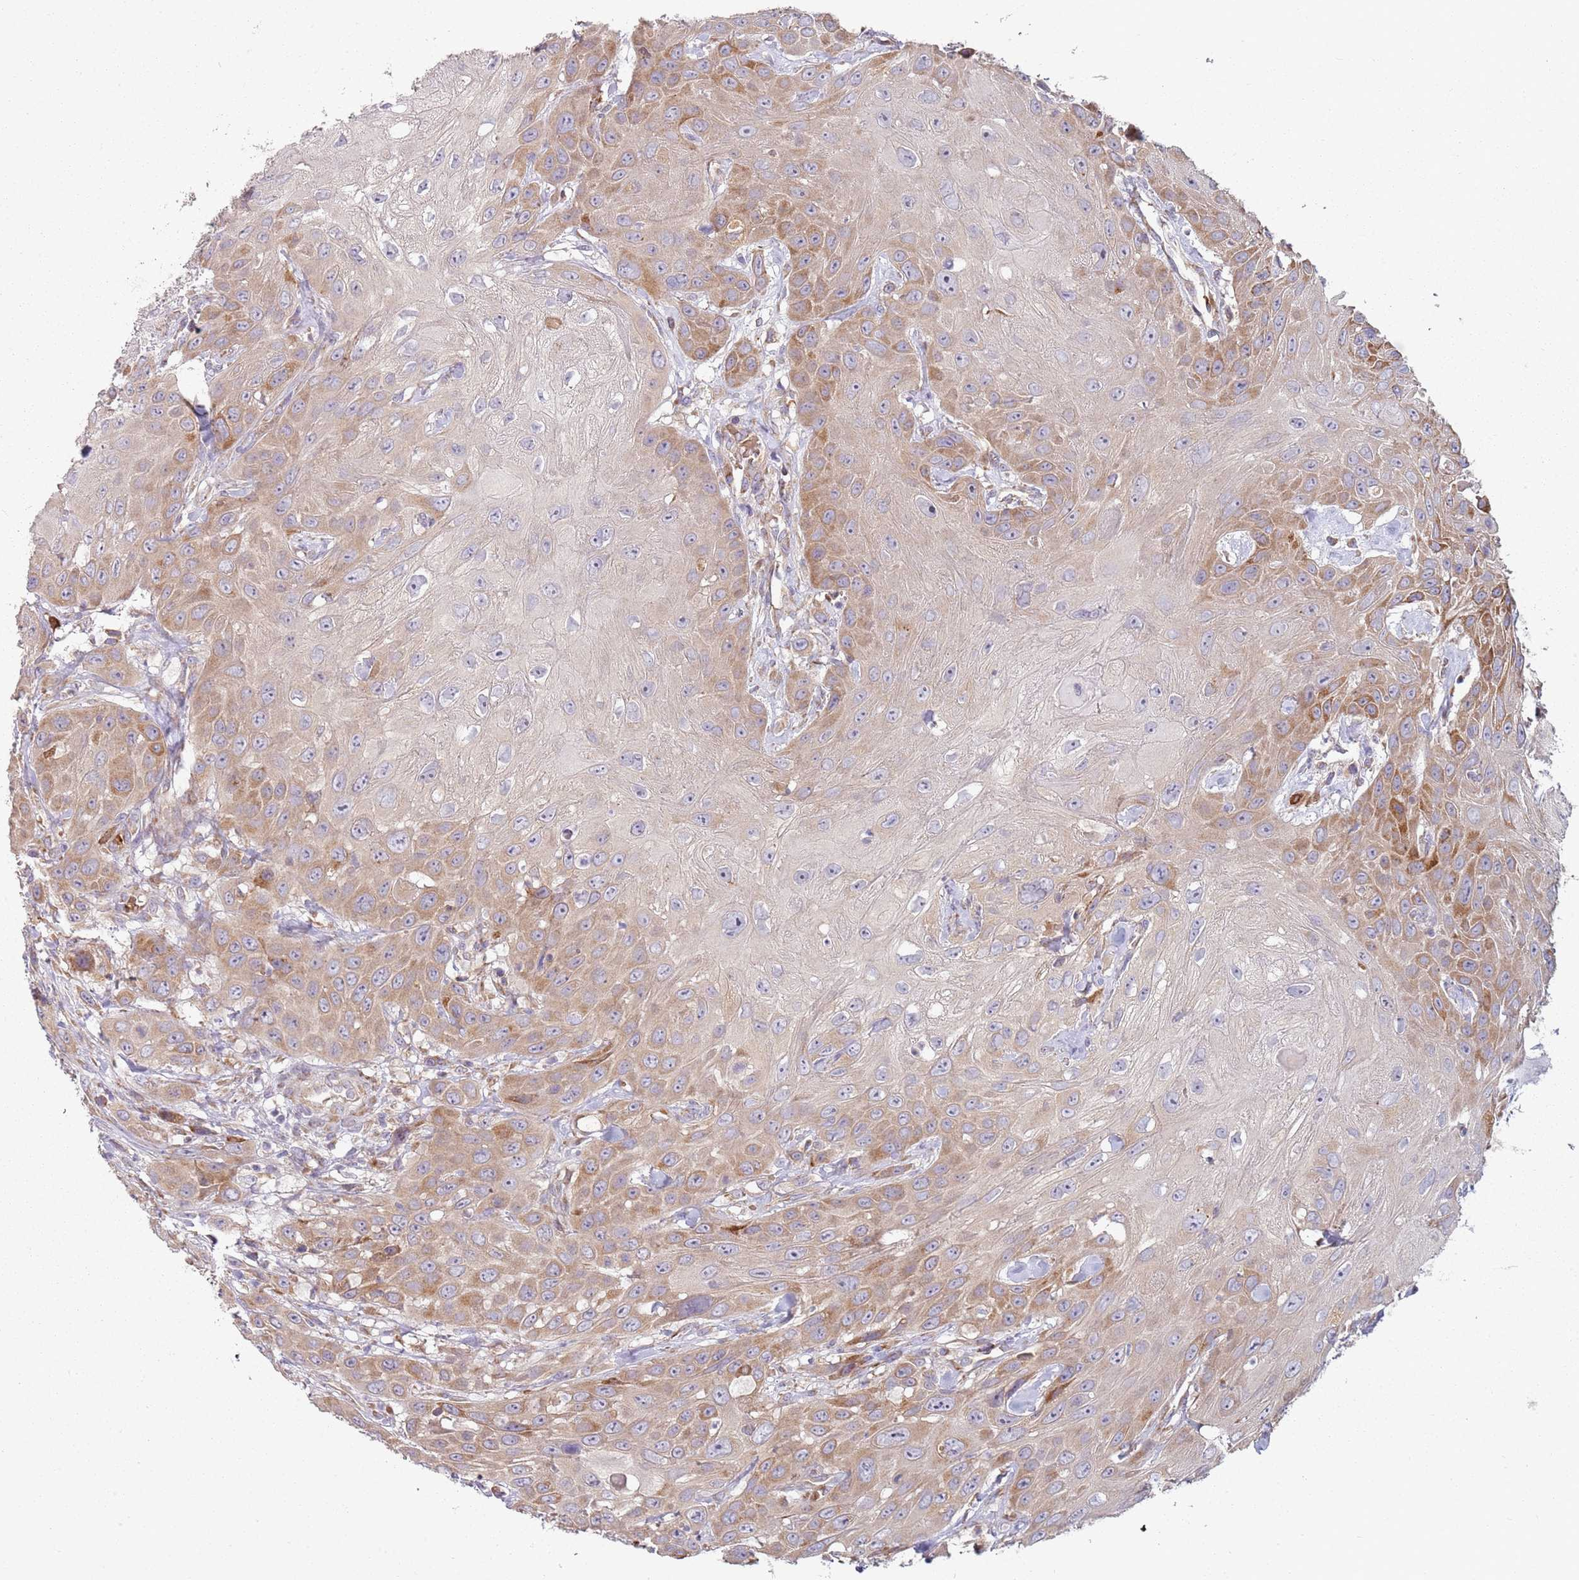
{"staining": {"intensity": "moderate", "quantity": "<25%", "location": "cytoplasmic/membranous"}, "tissue": "head and neck cancer", "cell_type": "Tumor cells", "image_type": "cancer", "snomed": [{"axis": "morphology", "description": "Squamous cell carcinoma, NOS"}, {"axis": "topography", "description": "Head-Neck"}], "caption": "The micrograph displays staining of head and neck cancer (squamous cell carcinoma), revealing moderate cytoplasmic/membranous protein staining (brown color) within tumor cells.", "gene": "SPATA2", "patient": {"sex": "male", "age": 81}}